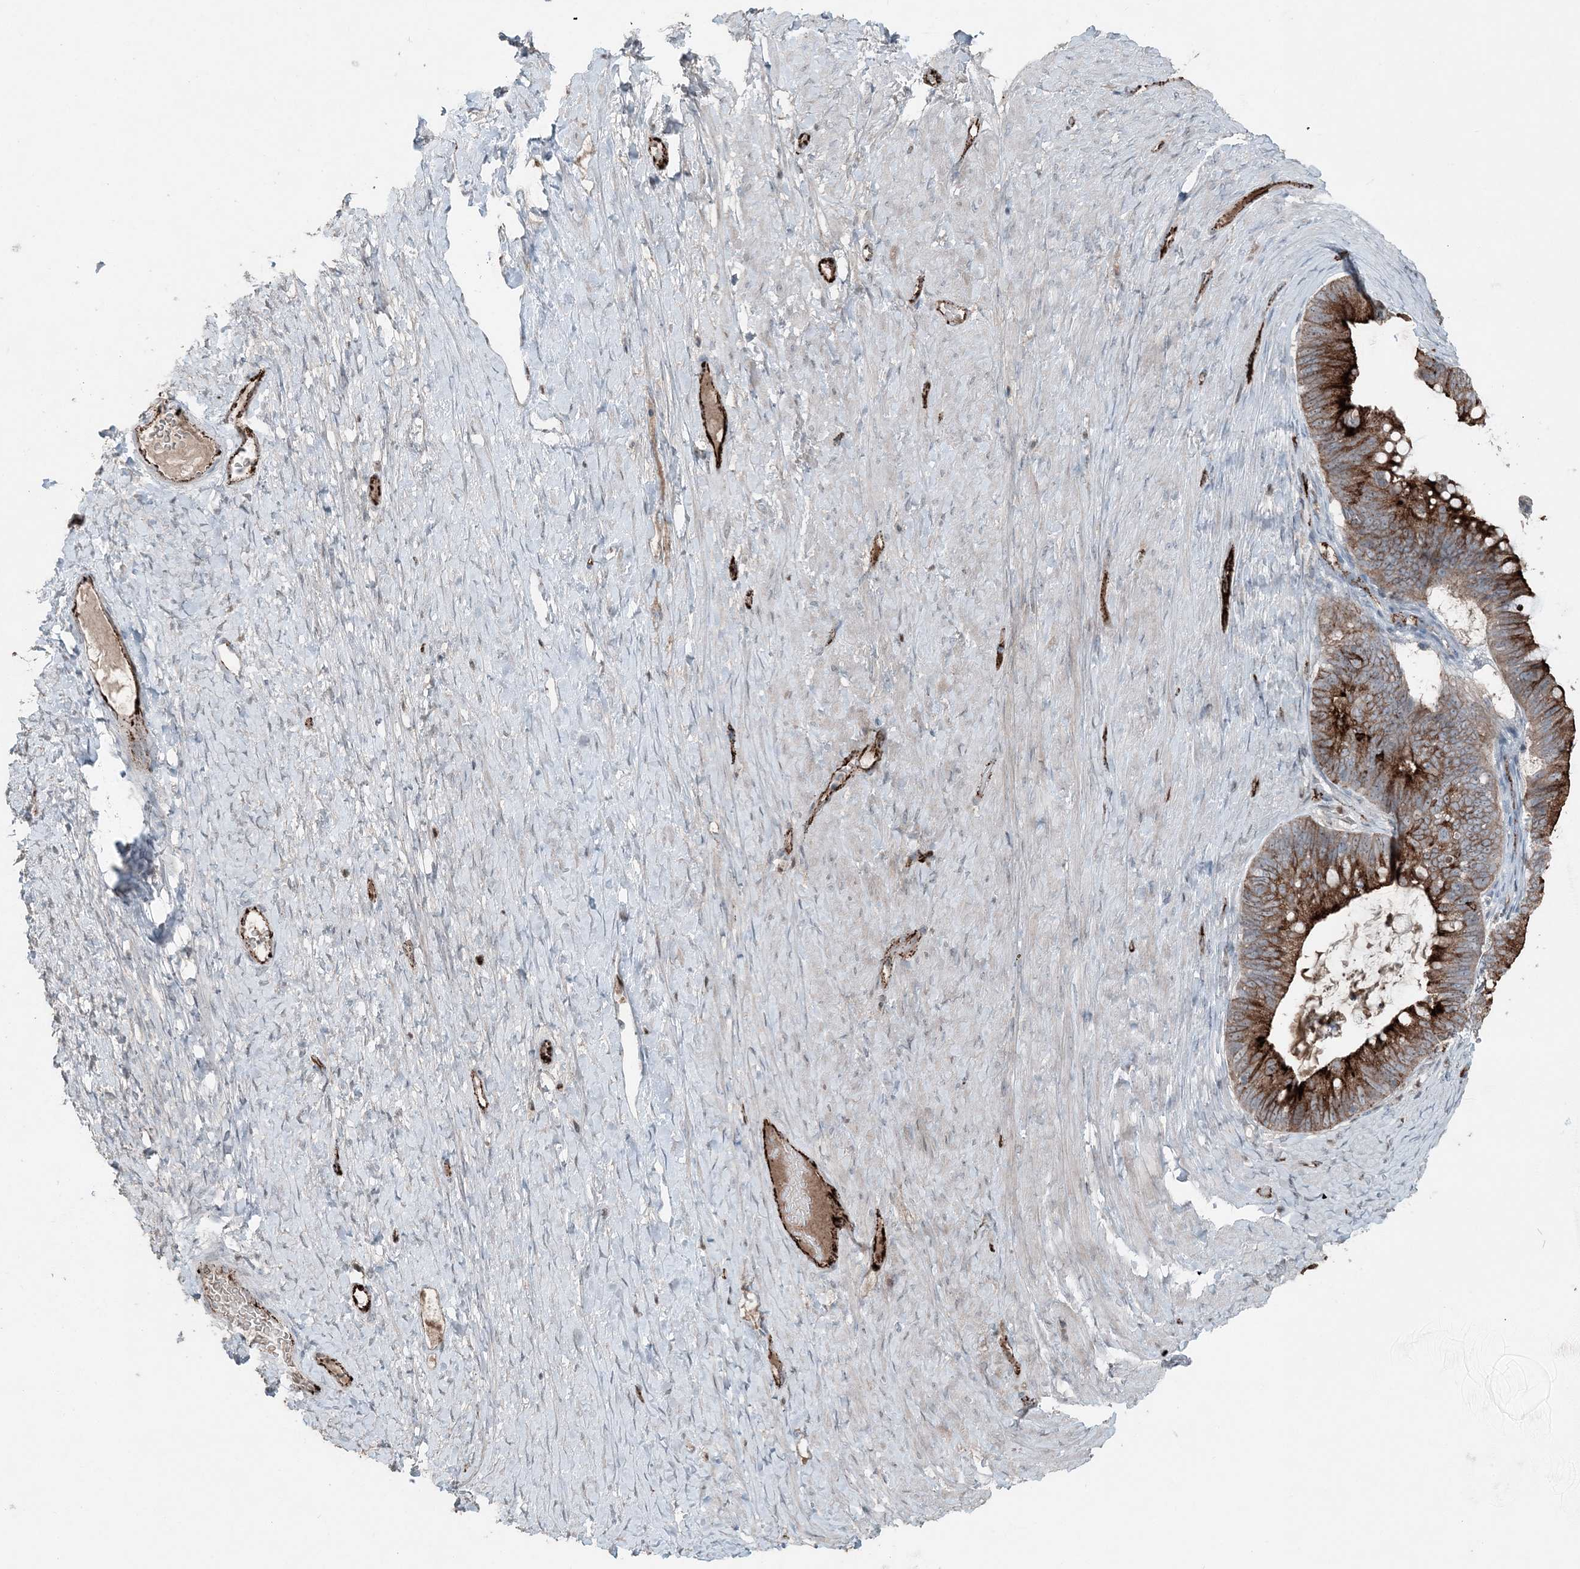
{"staining": {"intensity": "strong", "quantity": ">75%", "location": "cytoplasmic/membranous"}, "tissue": "ovarian cancer", "cell_type": "Tumor cells", "image_type": "cancer", "snomed": [{"axis": "morphology", "description": "Cystadenocarcinoma, mucinous, NOS"}, {"axis": "topography", "description": "Ovary"}], "caption": "About >75% of tumor cells in human ovarian cancer show strong cytoplasmic/membranous protein staining as visualized by brown immunohistochemical staining.", "gene": "ELOVL7", "patient": {"sex": "female", "age": 61}}